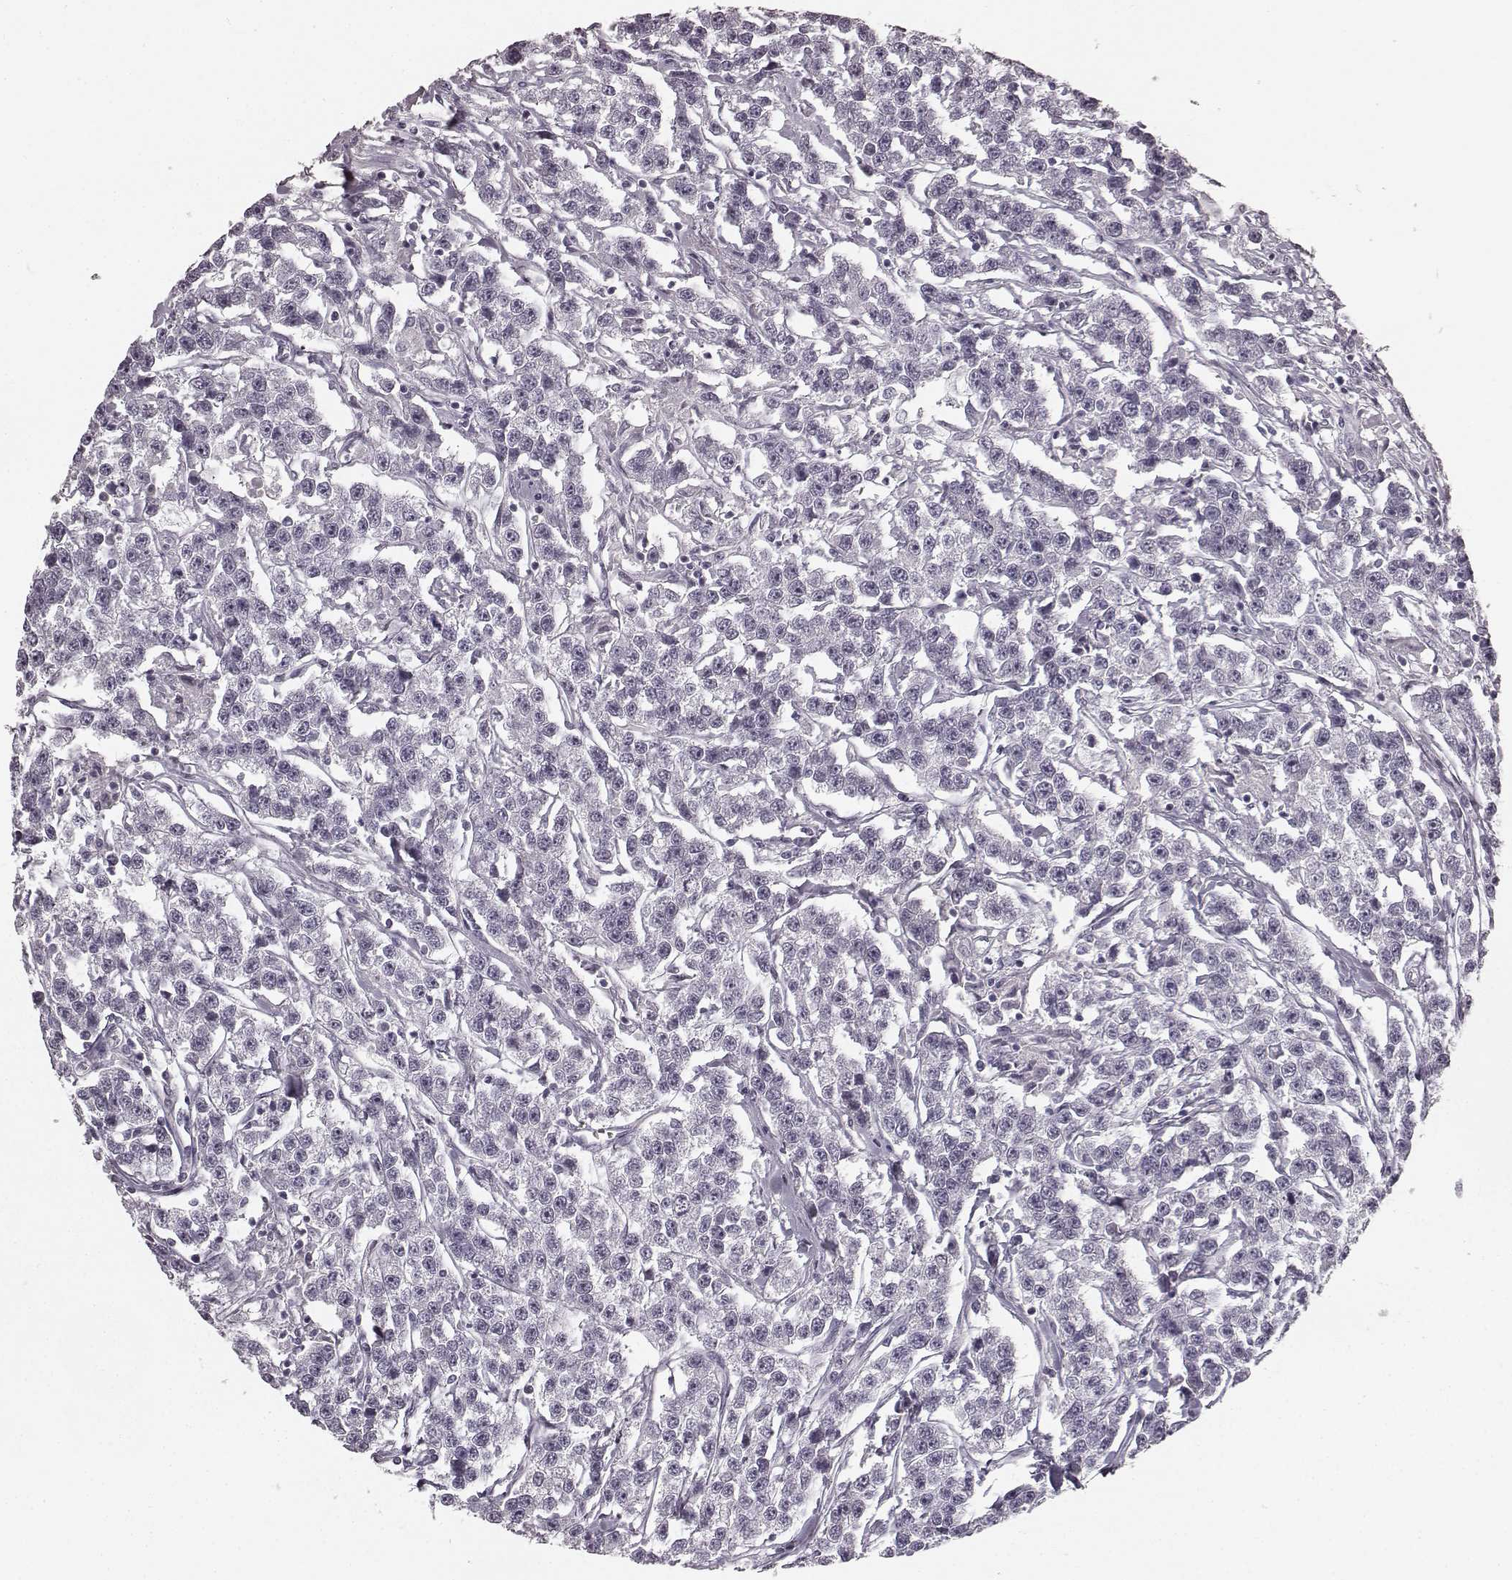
{"staining": {"intensity": "negative", "quantity": "none", "location": "none"}, "tissue": "testis cancer", "cell_type": "Tumor cells", "image_type": "cancer", "snomed": [{"axis": "morphology", "description": "Seminoma, NOS"}, {"axis": "topography", "description": "Testis"}], "caption": "Immunohistochemical staining of testis seminoma exhibits no significant expression in tumor cells. The staining is performed using DAB (3,3'-diaminobenzidine) brown chromogen with nuclei counter-stained in using hematoxylin.", "gene": "TMPRSS15", "patient": {"sex": "male", "age": 59}}